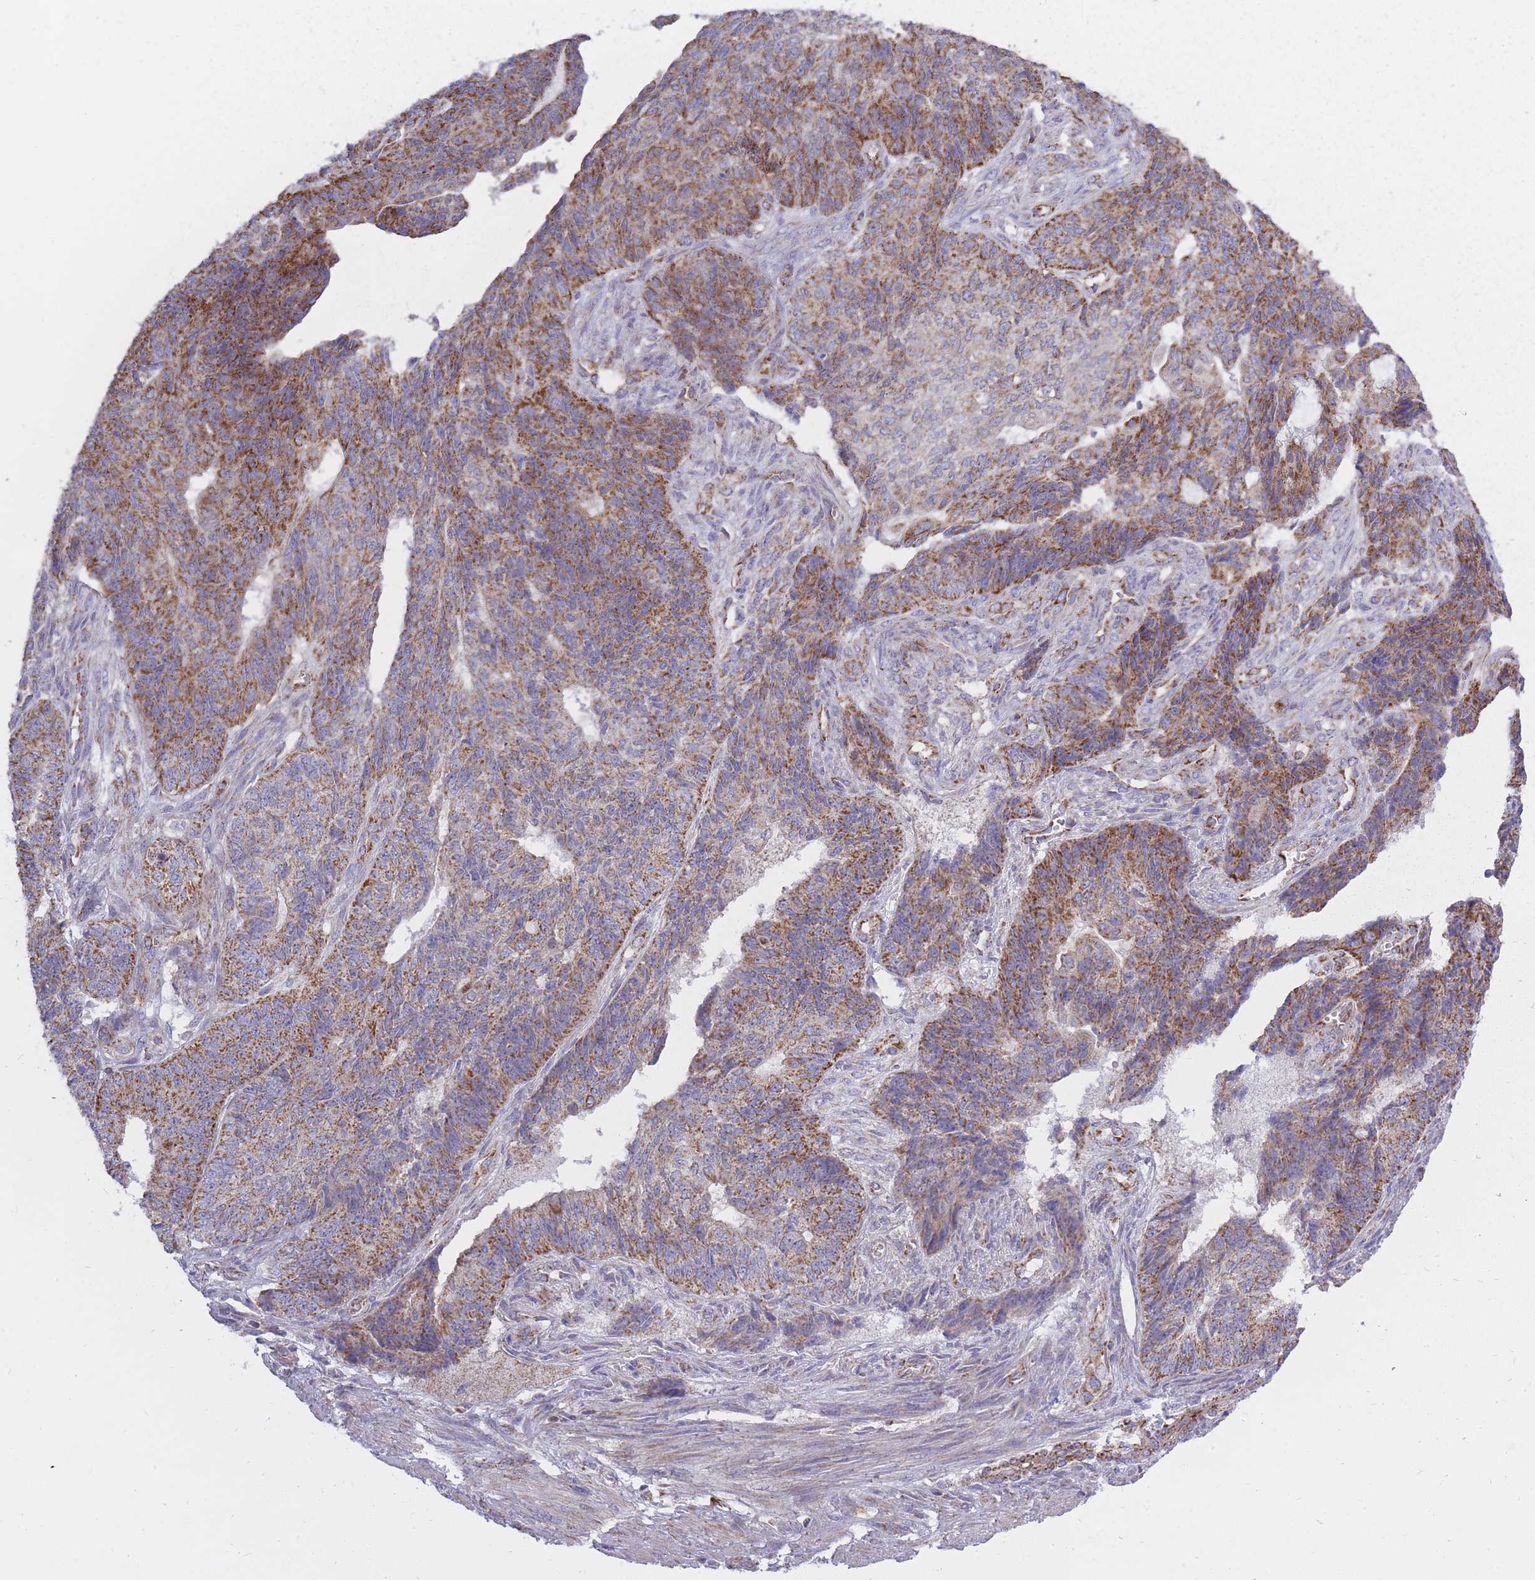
{"staining": {"intensity": "moderate", "quantity": ">75%", "location": "cytoplasmic/membranous"}, "tissue": "endometrial cancer", "cell_type": "Tumor cells", "image_type": "cancer", "snomed": [{"axis": "morphology", "description": "Adenocarcinoma, NOS"}, {"axis": "topography", "description": "Endometrium"}], "caption": "Immunohistochemistry (IHC) staining of adenocarcinoma (endometrial), which reveals medium levels of moderate cytoplasmic/membranous expression in approximately >75% of tumor cells indicating moderate cytoplasmic/membranous protein staining. The staining was performed using DAB (3,3'-diaminobenzidine) (brown) for protein detection and nuclei were counterstained in hematoxylin (blue).", "gene": "ALKBH4", "patient": {"sex": "female", "age": 32}}